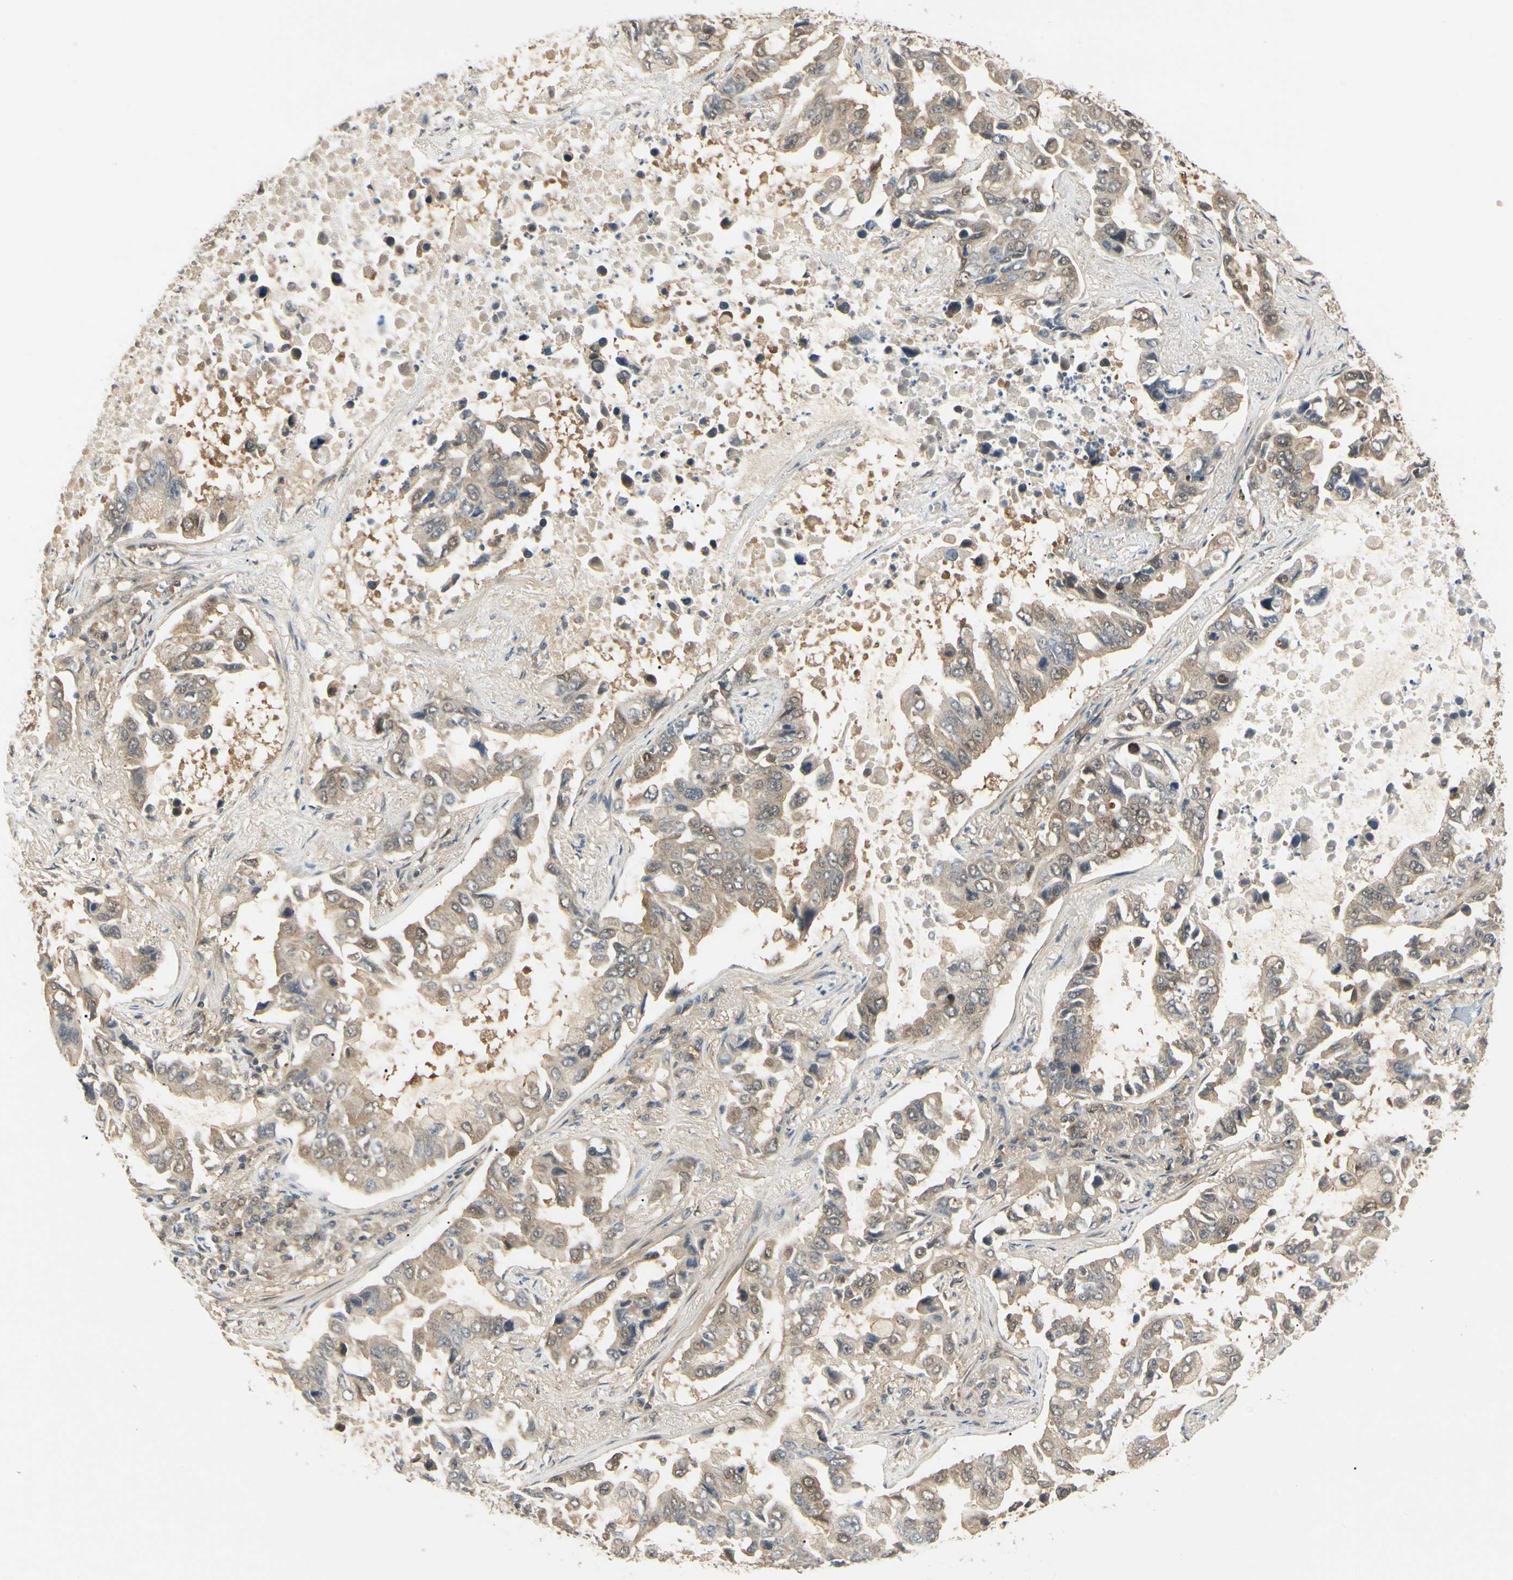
{"staining": {"intensity": "moderate", "quantity": ">75%", "location": "cytoplasmic/membranous,nuclear"}, "tissue": "lung cancer", "cell_type": "Tumor cells", "image_type": "cancer", "snomed": [{"axis": "morphology", "description": "Adenocarcinoma, NOS"}, {"axis": "topography", "description": "Lung"}], "caption": "Immunohistochemistry micrograph of neoplastic tissue: human adenocarcinoma (lung) stained using immunohistochemistry (IHC) reveals medium levels of moderate protein expression localized specifically in the cytoplasmic/membranous and nuclear of tumor cells, appearing as a cytoplasmic/membranous and nuclear brown color.", "gene": "UBE2Z", "patient": {"sex": "male", "age": 64}}